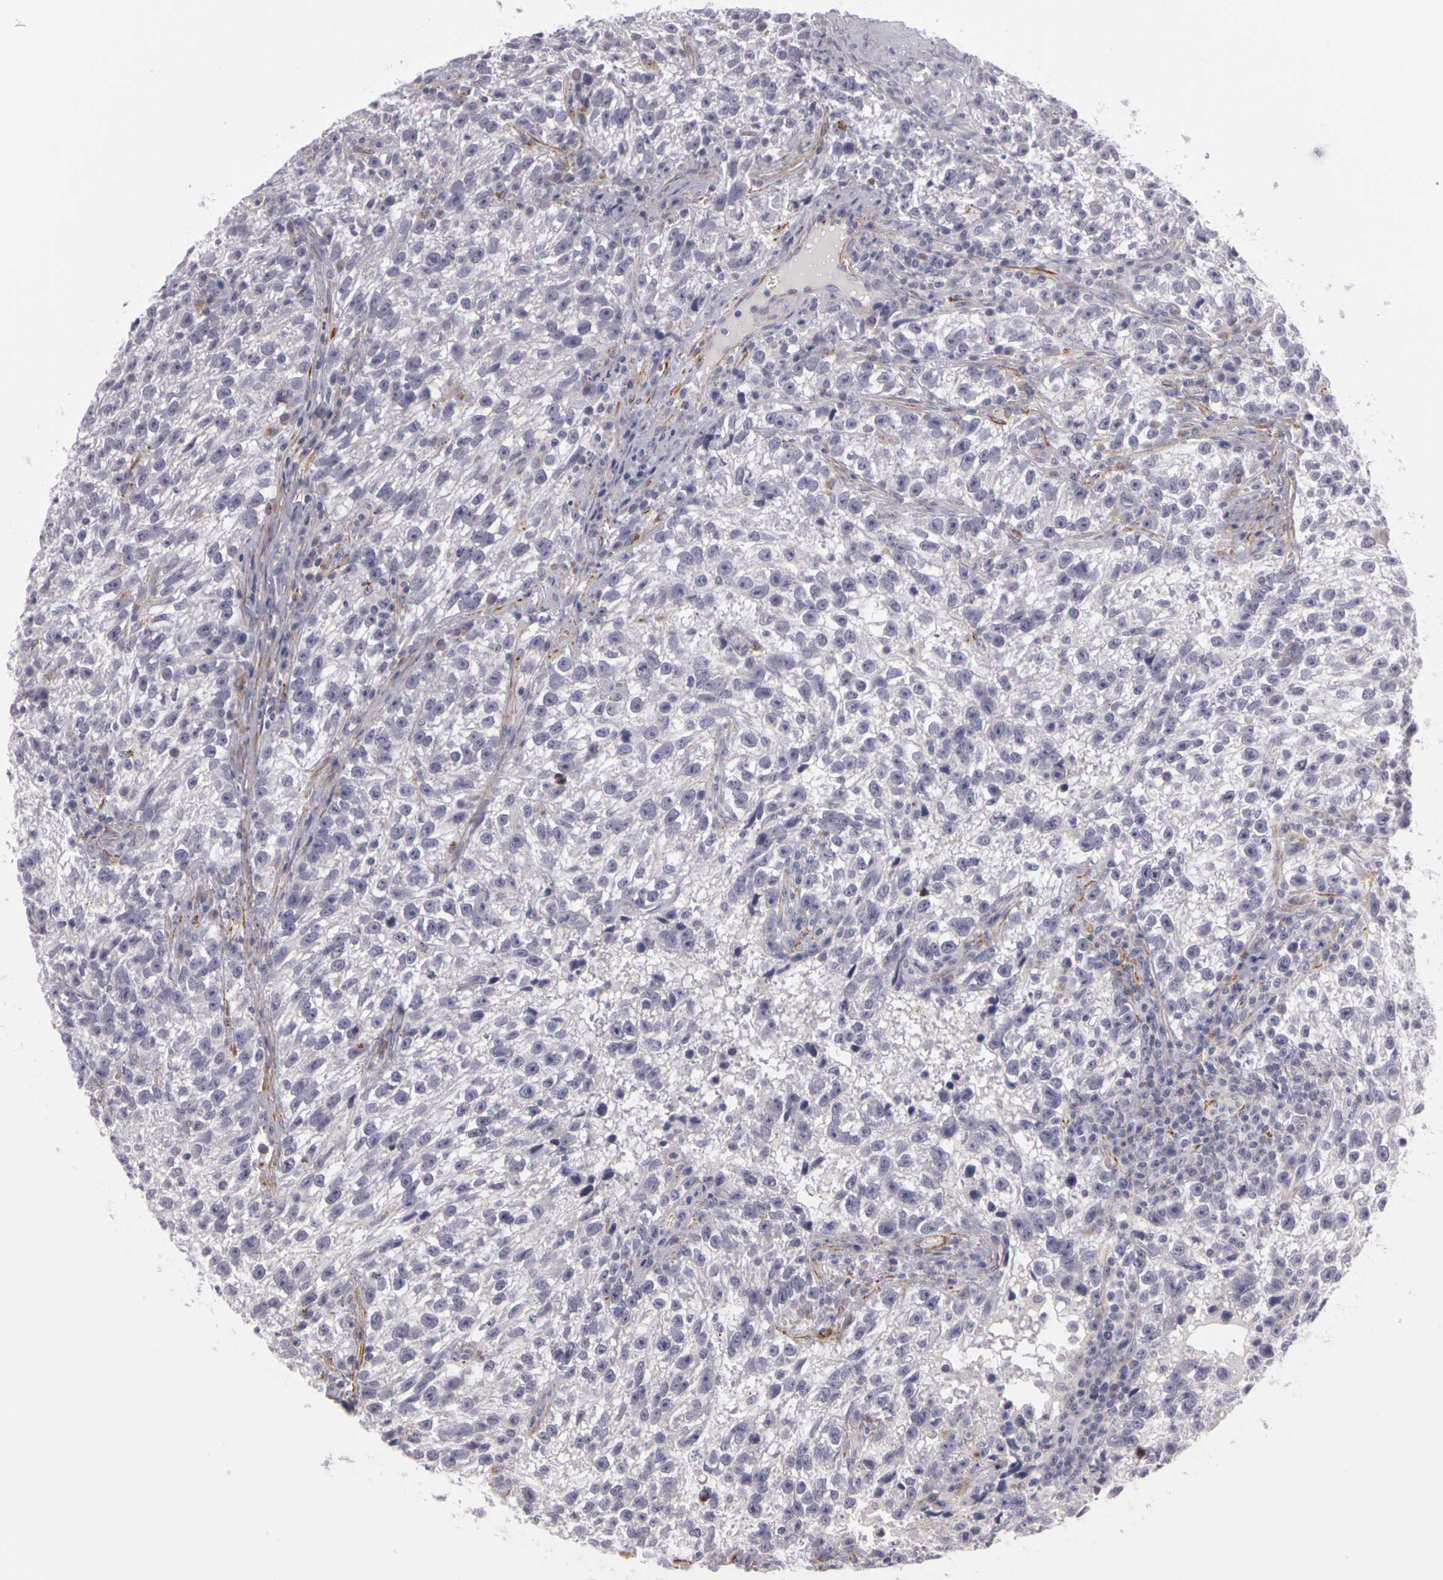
{"staining": {"intensity": "negative", "quantity": "none", "location": "none"}, "tissue": "testis cancer", "cell_type": "Tumor cells", "image_type": "cancer", "snomed": [{"axis": "morphology", "description": "Seminoma, NOS"}, {"axis": "topography", "description": "Testis"}], "caption": "Immunohistochemistry of human testis cancer reveals no staining in tumor cells.", "gene": "CNTN2", "patient": {"sex": "male", "age": 38}}